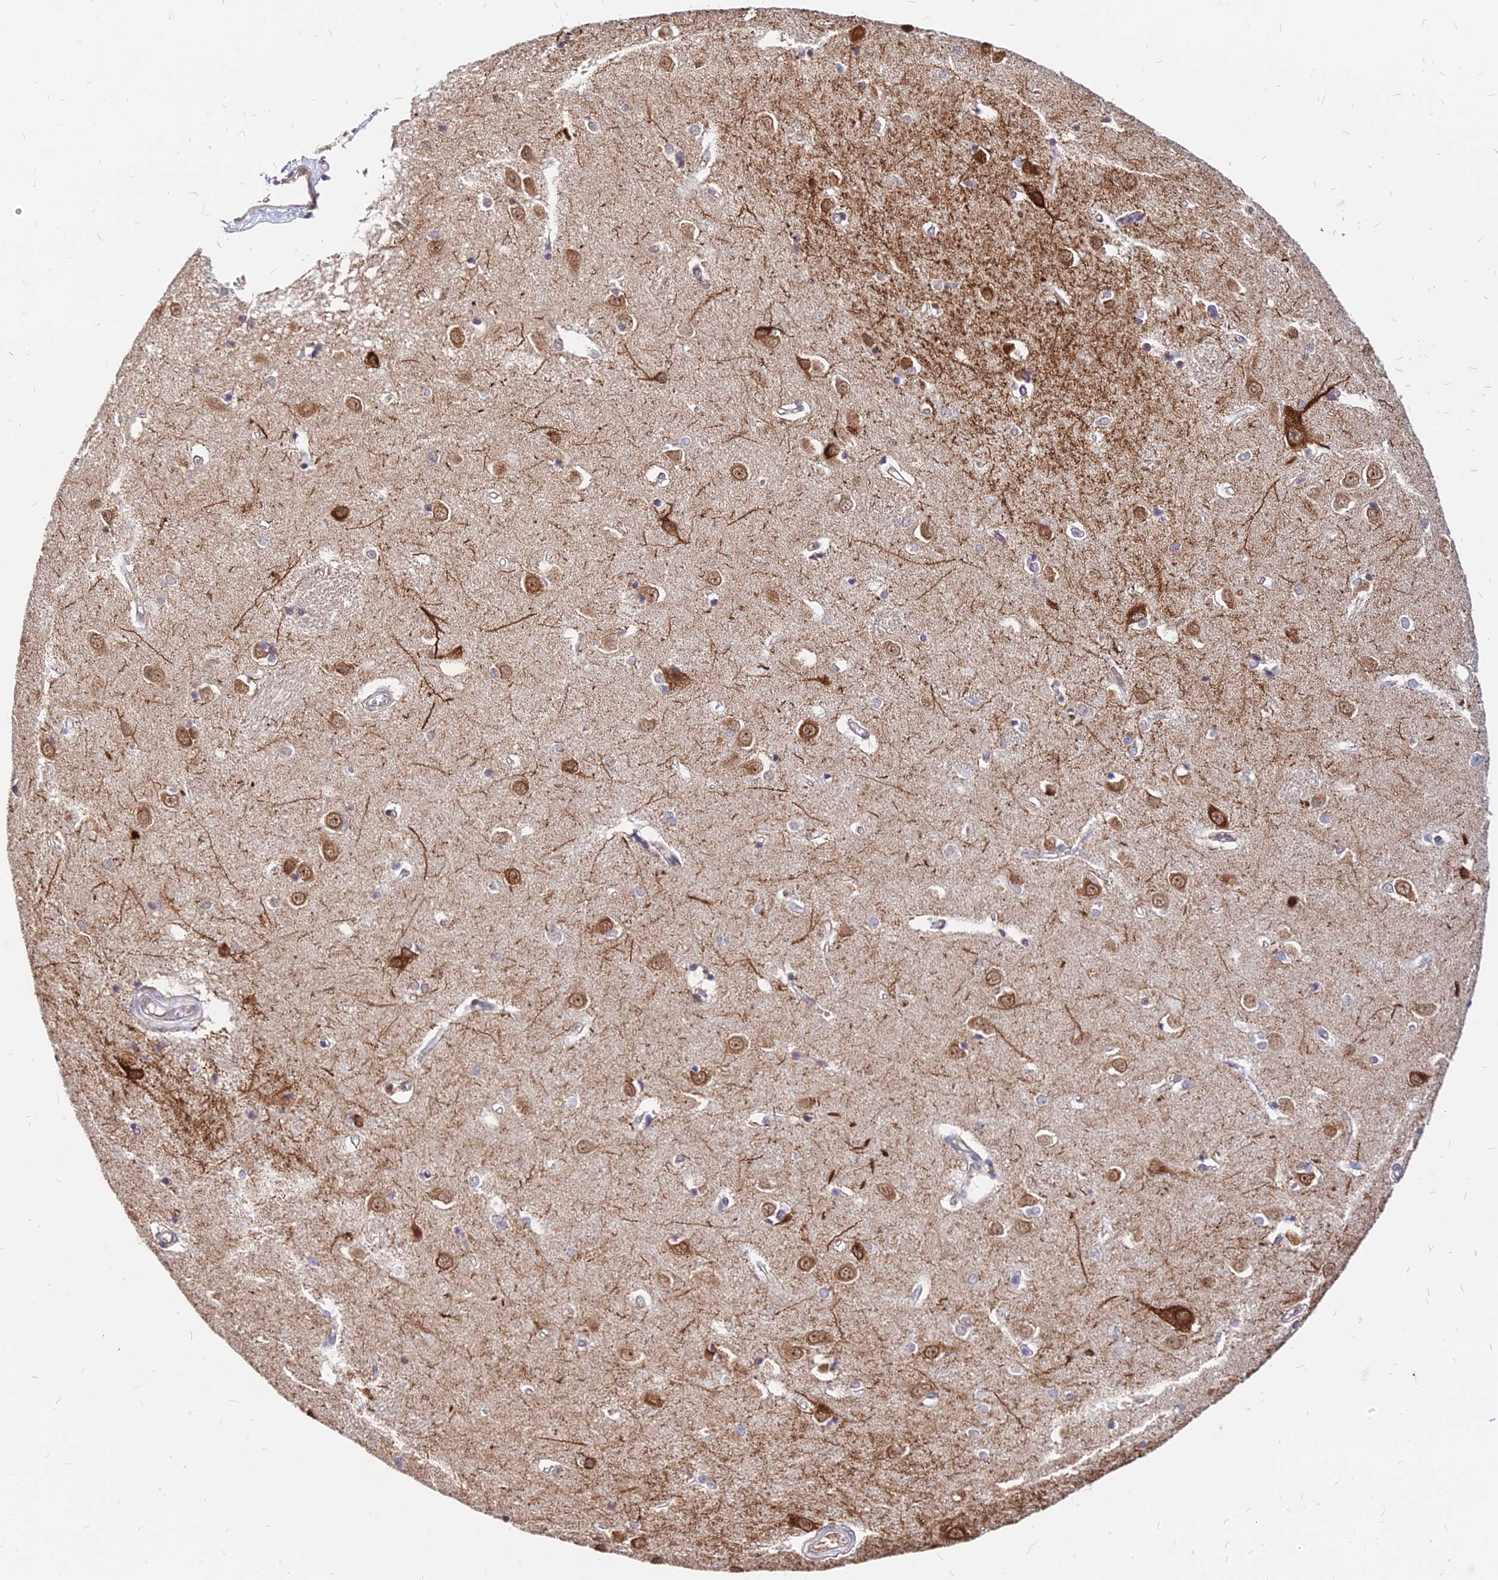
{"staining": {"intensity": "weak", "quantity": "<25%", "location": "cytoplasmic/membranous"}, "tissue": "caudate", "cell_type": "Glial cells", "image_type": "normal", "snomed": [{"axis": "morphology", "description": "Normal tissue, NOS"}, {"axis": "topography", "description": "Lateral ventricle wall"}], "caption": "IHC image of benign caudate stained for a protein (brown), which exhibits no expression in glial cells.", "gene": "C11orf68", "patient": {"sex": "male", "age": 37}}